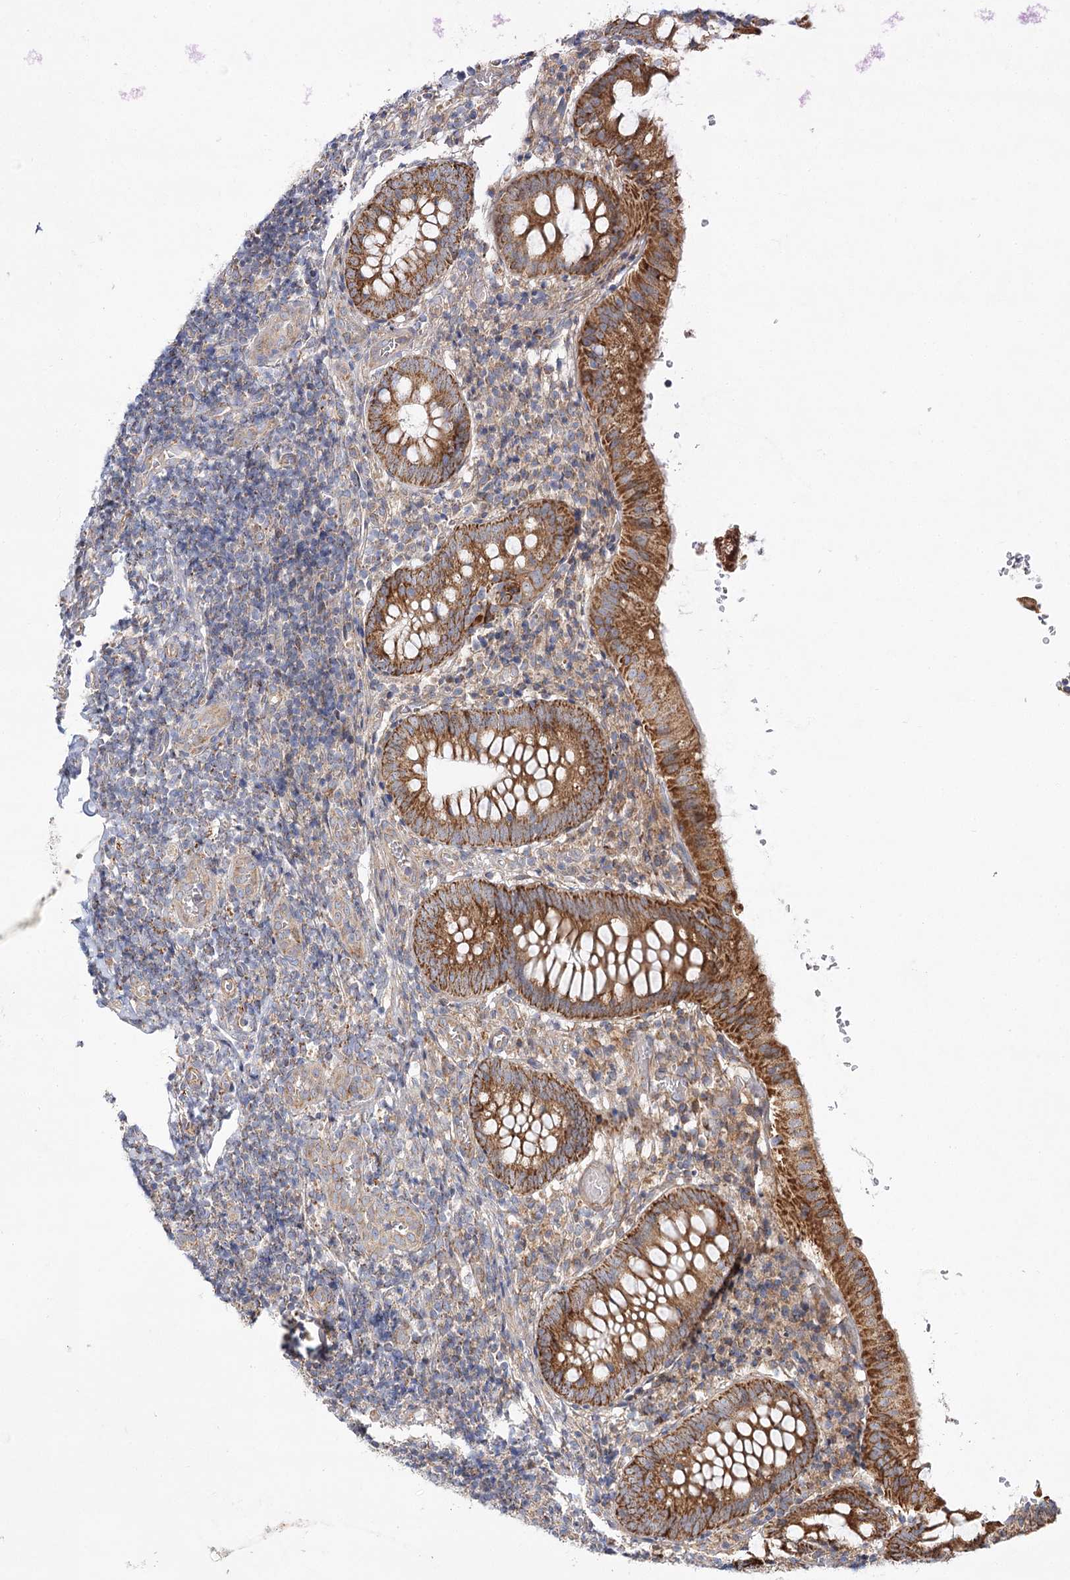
{"staining": {"intensity": "strong", "quantity": ">75%", "location": "cytoplasmic/membranous"}, "tissue": "appendix", "cell_type": "Glandular cells", "image_type": "normal", "snomed": [{"axis": "morphology", "description": "Normal tissue, NOS"}, {"axis": "topography", "description": "Appendix"}], "caption": "Brown immunohistochemical staining in unremarkable human appendix displays strong cytoplasmic/membranous staining in about >75% of glandular cells. Nuclei are stained in blue.", "gene": "ZFYVE16", "patient": {"sex": "male", "age": 8}}